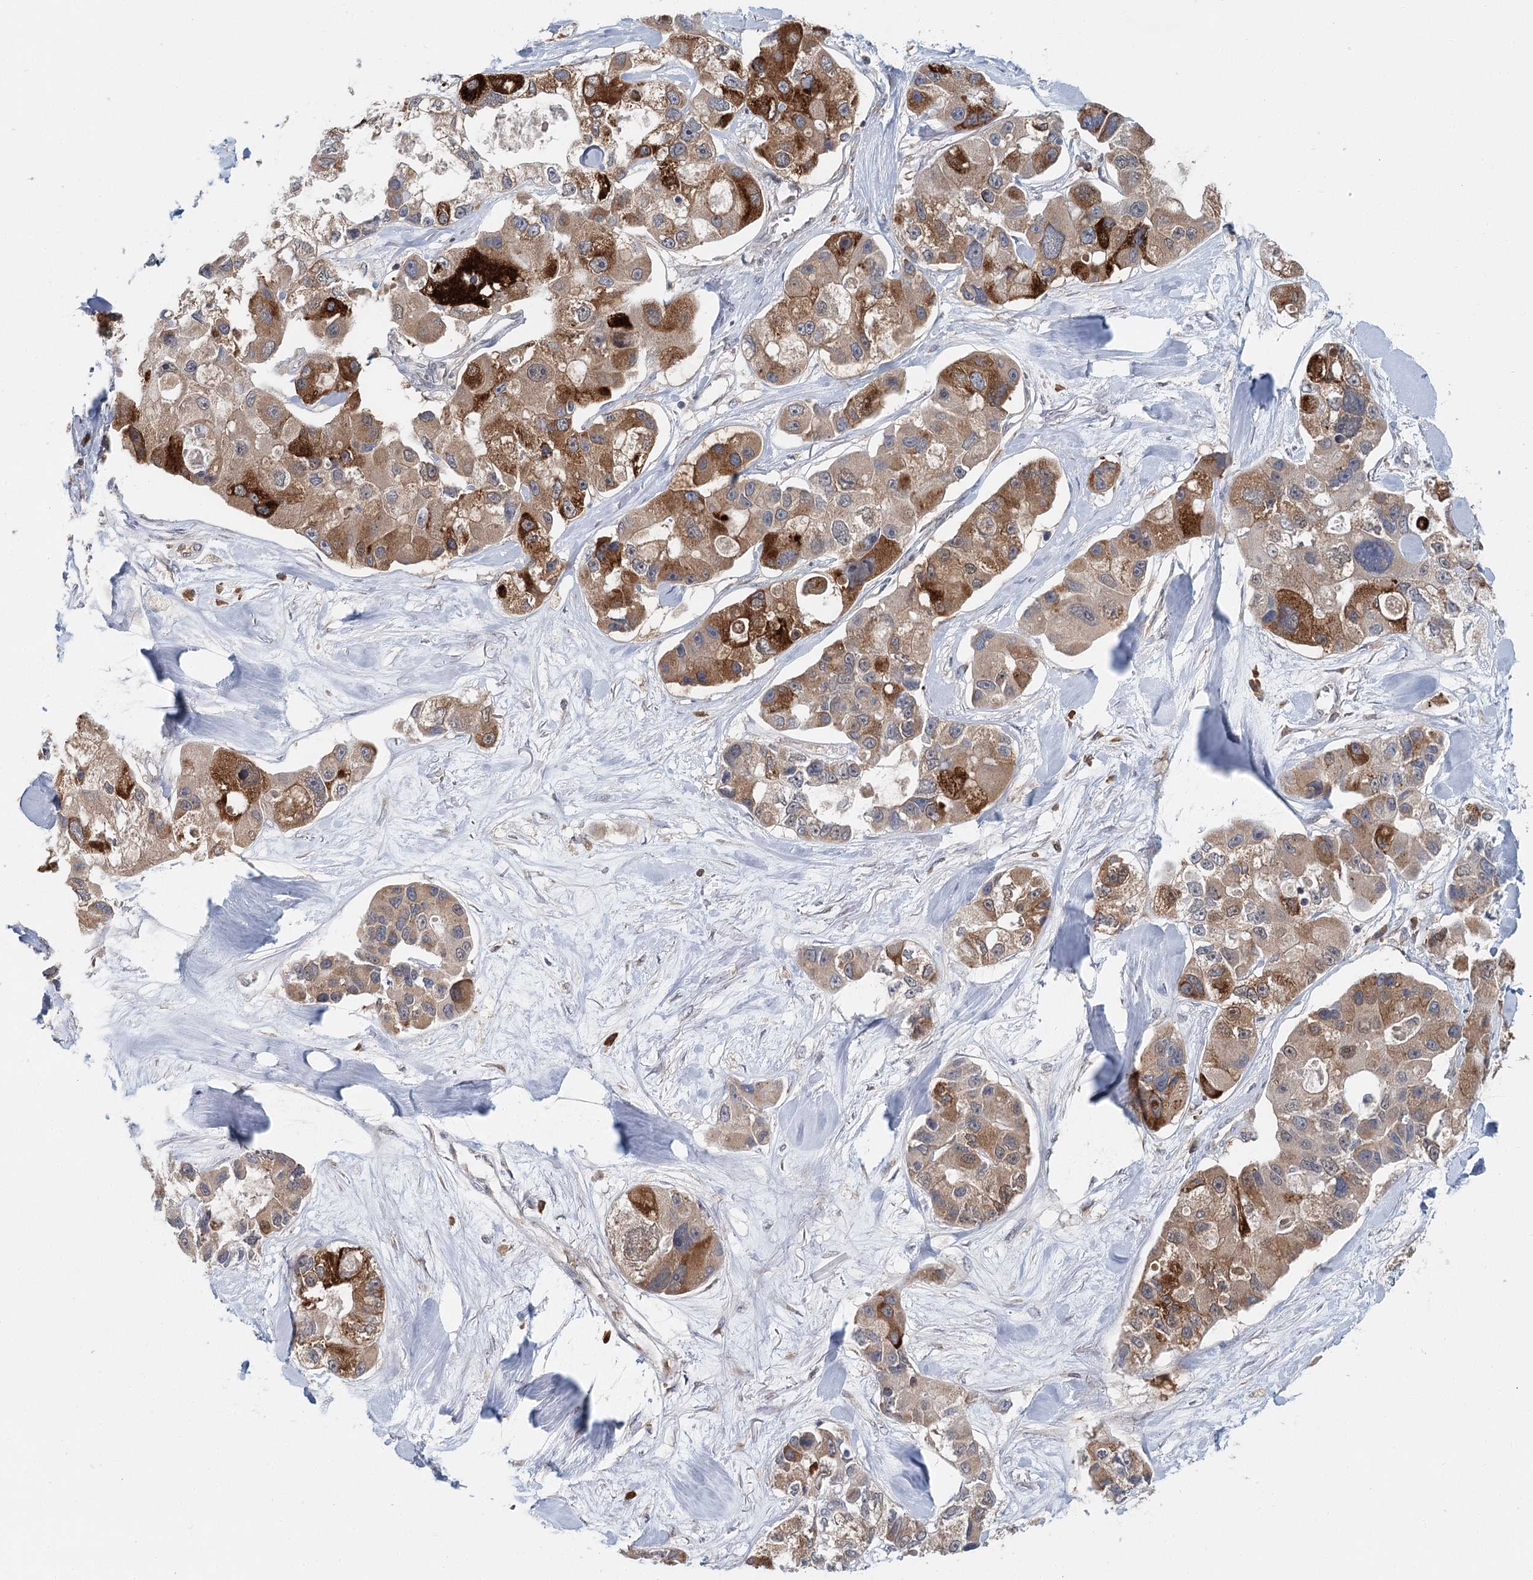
{"staining": {"intensity": "strong", "quantity": "25%-75%", "location": "cytoplasmic/membranous"}, "tissue": "lung cancer", "cell_type": "Tumor cells", "image_type": "cancer", "snomed": [{"axis": "morphology", "description": "Adenocarcinoma, NOS"}, {"axis": "topography", "description": "Lung"}], "caption": "Approximately 25%-75% of tumor cells in human lung adenocarcinoma reveal strong cytoplasmic/membranous protein positivity as visualized by brown immunohistochemical staining.", "gene": "ADK", "patient": {"sex": "female", "age": 54}}